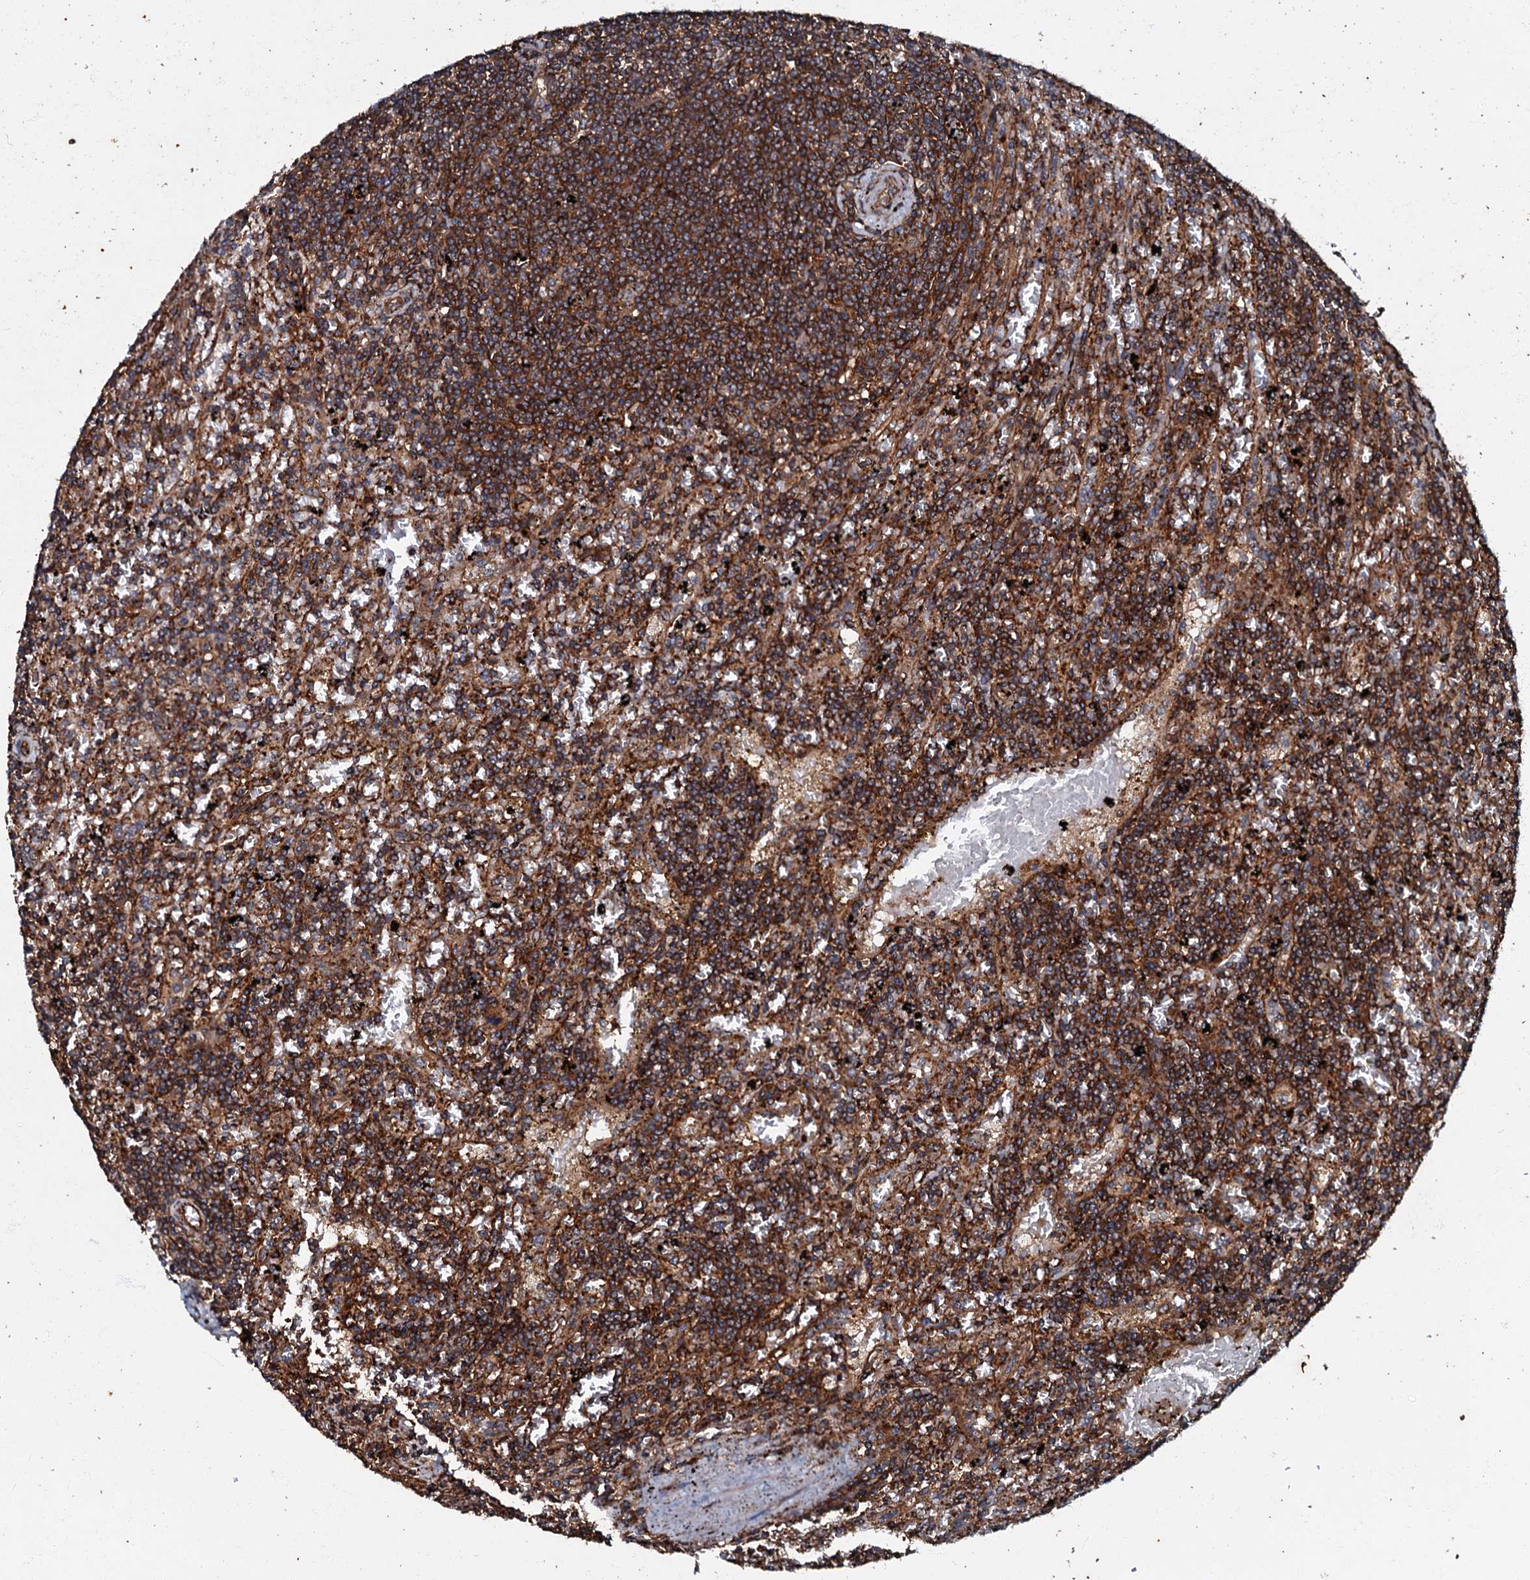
{"staining": {"intensity": "strong", "quantity": ">75%", "location": "cytoplasmic/membranous"}, "tissue": "lymphoma", "cell_type": "Tumor cells", "image_type": "cancer", "snomed": [{"axis": "morphology", "description": "Malignant lymphoma, non-Hodgkin's type, Low grade"}, {"axis": "topography", "description": "Spleen"}], "caption": "An image of lymphoma stained for a protein exhibits strong cytoplasmic/membranous brown staining in tumor cells.", "gene": "BLOC1S6", "patient": {"sex": "male", "age": 76}}